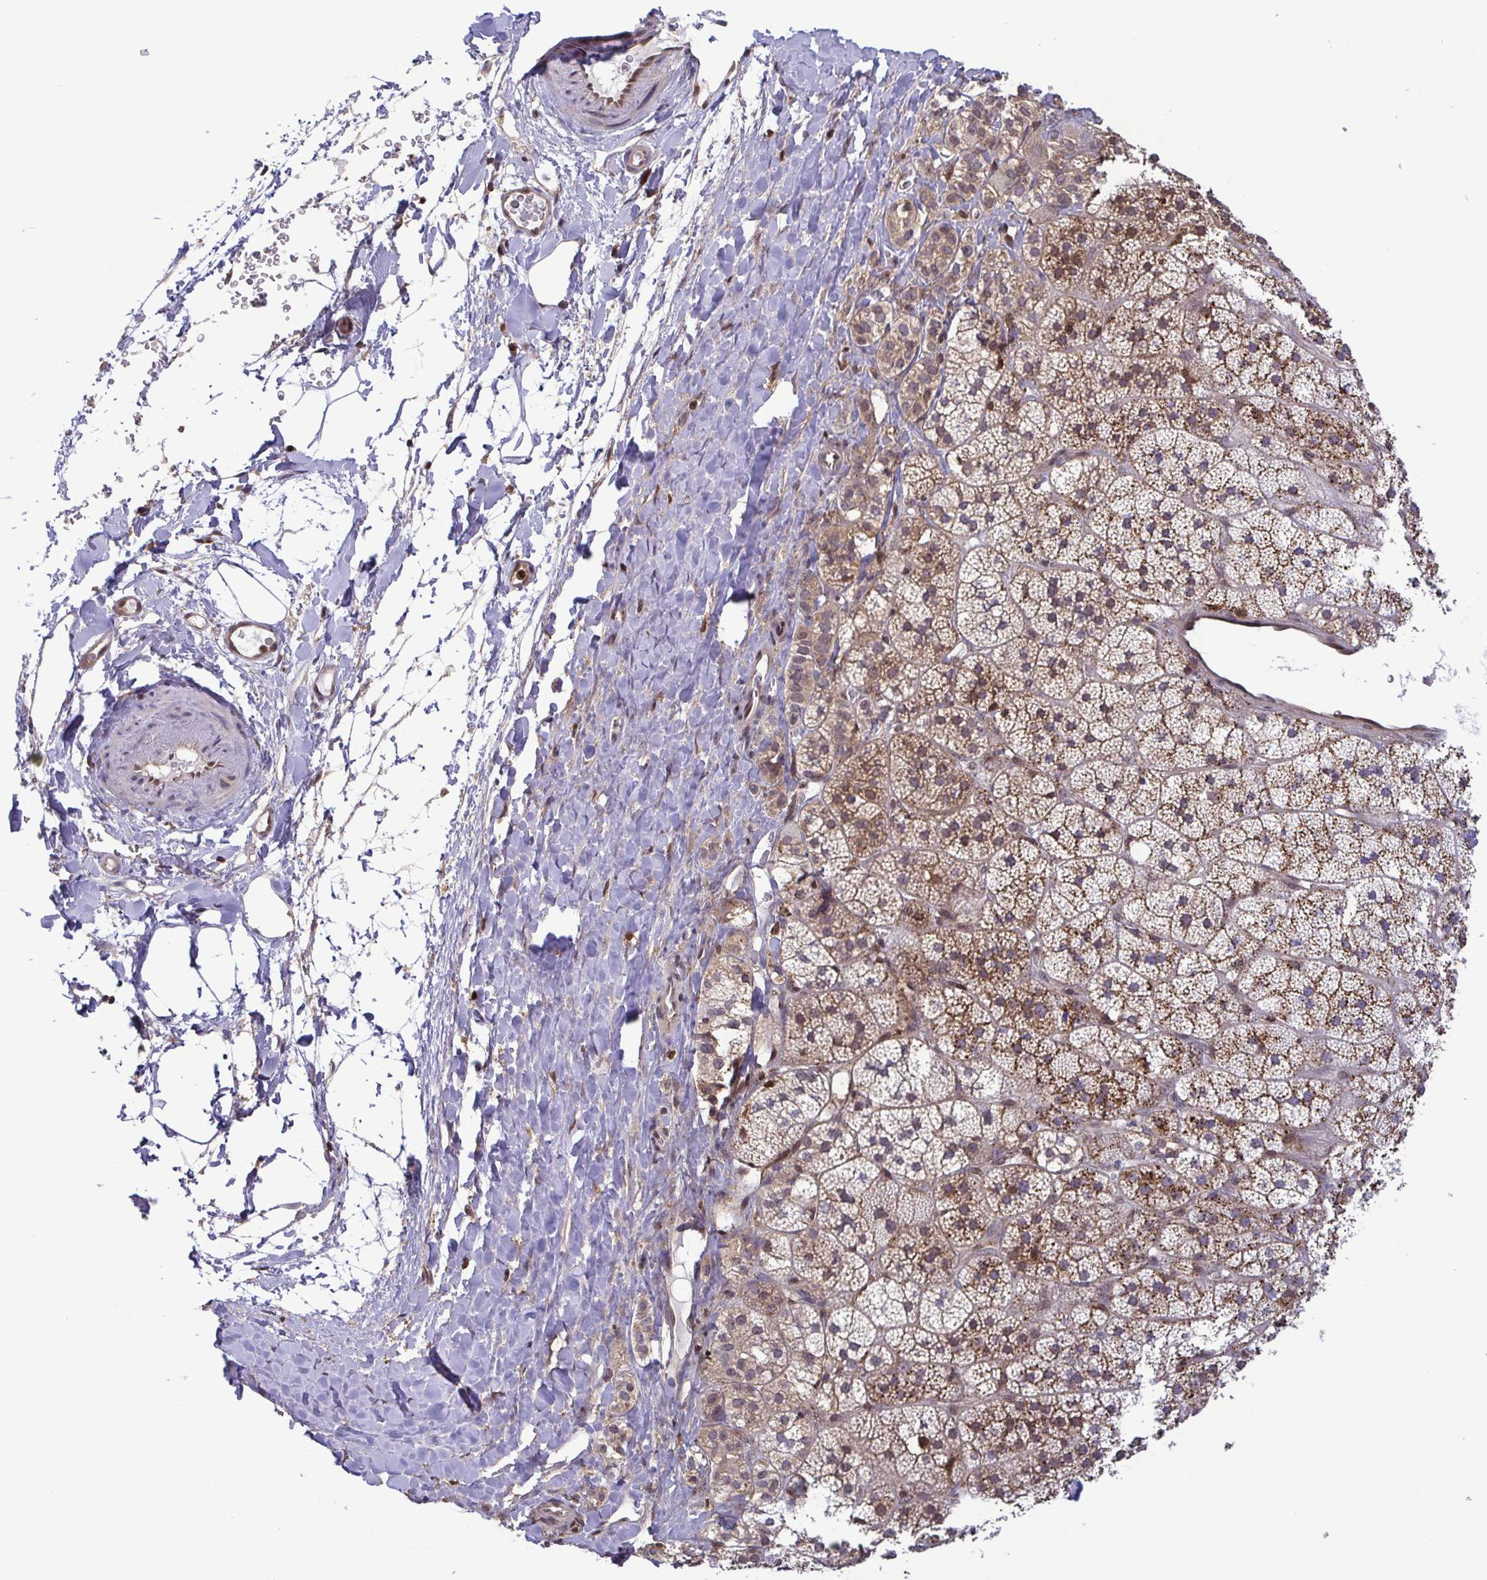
{"staining": {"intensity": "moderate", "quantity": ">75%", "location": "cytoplasmic/membranous"}, "tissue": "adrenal gland", "cell_type": "Glandular cells", "image_type": "normal", "snomed": [{"axis": "morphology", "description": "Normal tissue, NOS"}, {"axis": "topography", "description": "Adrenal gland"}], "caption": "IHC histopathology image of benign human adrenal gland stained for a protein (brown), which shows medium levels of moderate cytoplasmic/membranous positivity in approximately >75% of glandular cells.", "gene": "CHMP1B", "patient": {"sex": "male", "age": 57}}